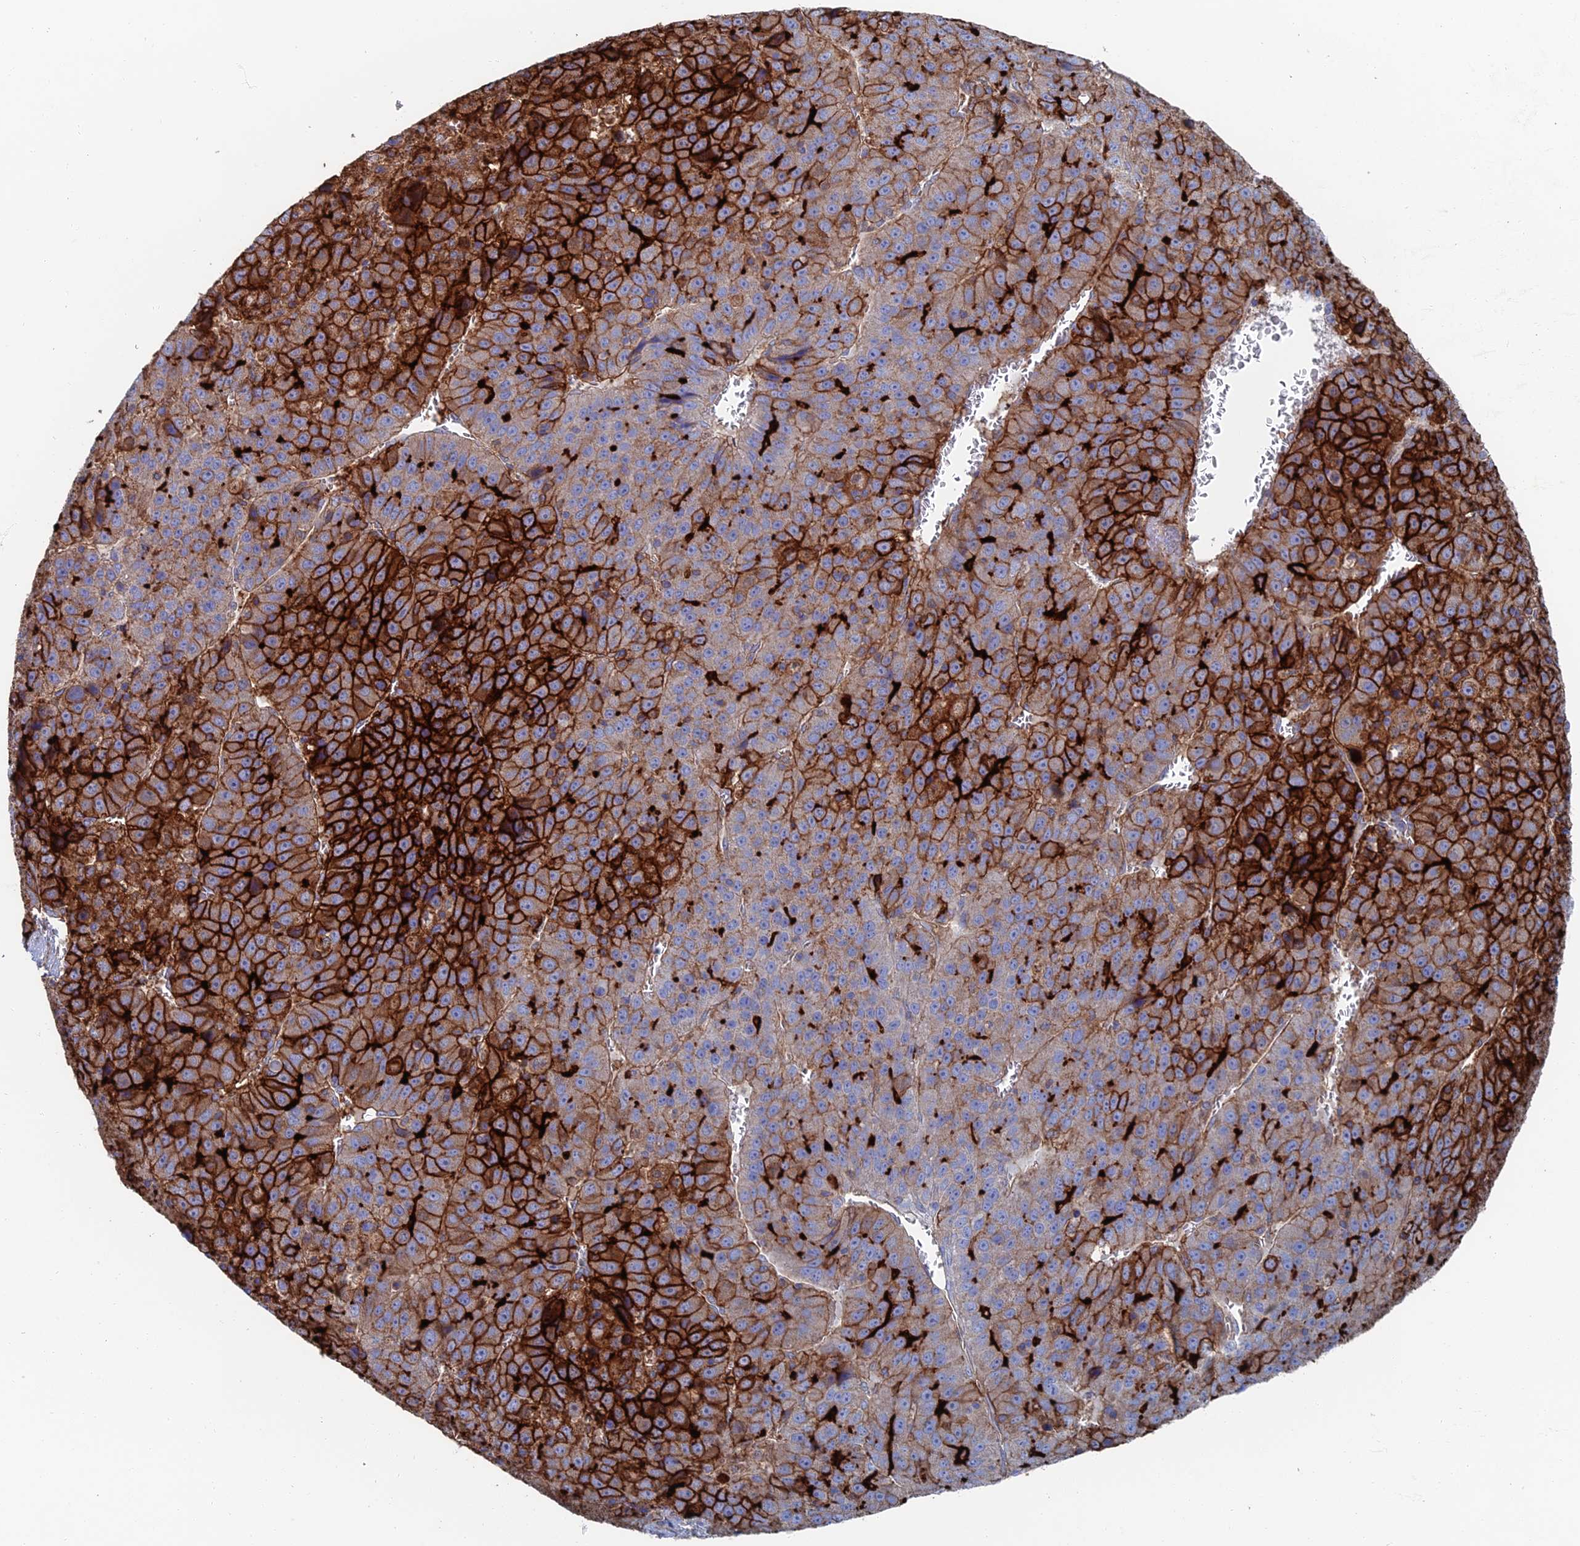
{"staining": {"intensity": "strong", "quantity": "25%-75%", "location": "cytoplasmic/membranous"}, "tissue": "liver cancer", "cell_type": "Tumor cells", "image_type": "cancer", "snomed": [{"axis": "morphology", "description": "Carcinoma, Hepatocellular, NOS"}, {"axis": "topography", "description": "Liver"}], "caption": "Approximately 25%-75% of tumor cells in liver hepatocellular carcinoma reveal strong cytoplasmic/membranous protein staining as visualized by brown immunohistochemical staining.", "gene": "SNX11", "patient": {"sex": "female", "age": 53}}